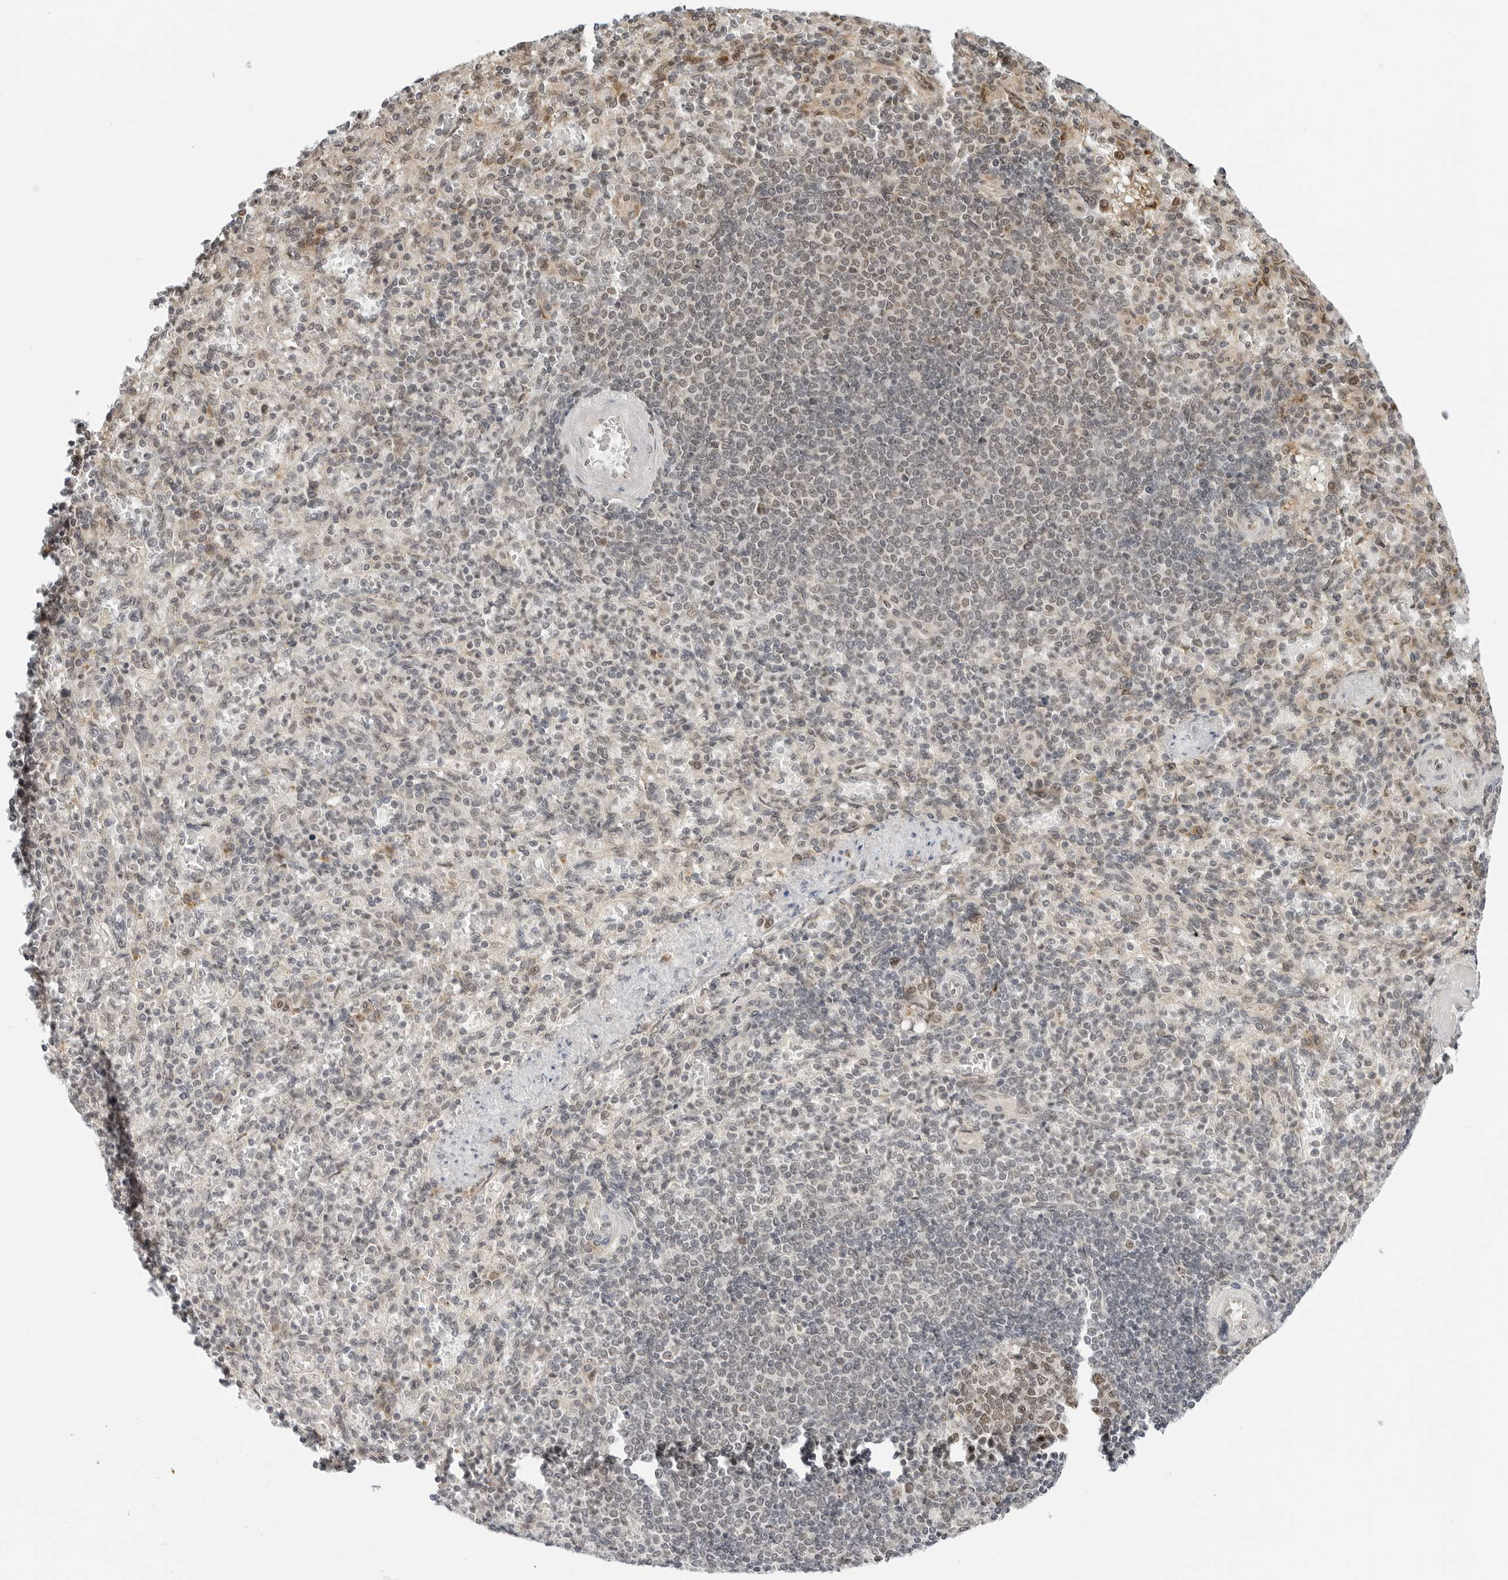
{"staining": {"intensity": "negative", "quantity": "none", "location": "none"}, "tissue": "spleen", "cell_type": "Cells in red pulp", "image_type": "normal", "snomed": [{"axis": "morphology", "description": "Normal tissue, NOS"}, {"axis": "topography", "description": "Spleen"}], "caption": "Immunohistochemistry (IHC) image of normal spleen stained for a protein (brown), which shows no expression in cells in red pulp. (Stains: DAB (3,3'-diaminobenzidine) IHC with hematoxylin counter stain, Microscopy: brightfield microscopy at high magnification).", "gene": "TIPRL", "patient": {"sex": "female", "age": 74}}